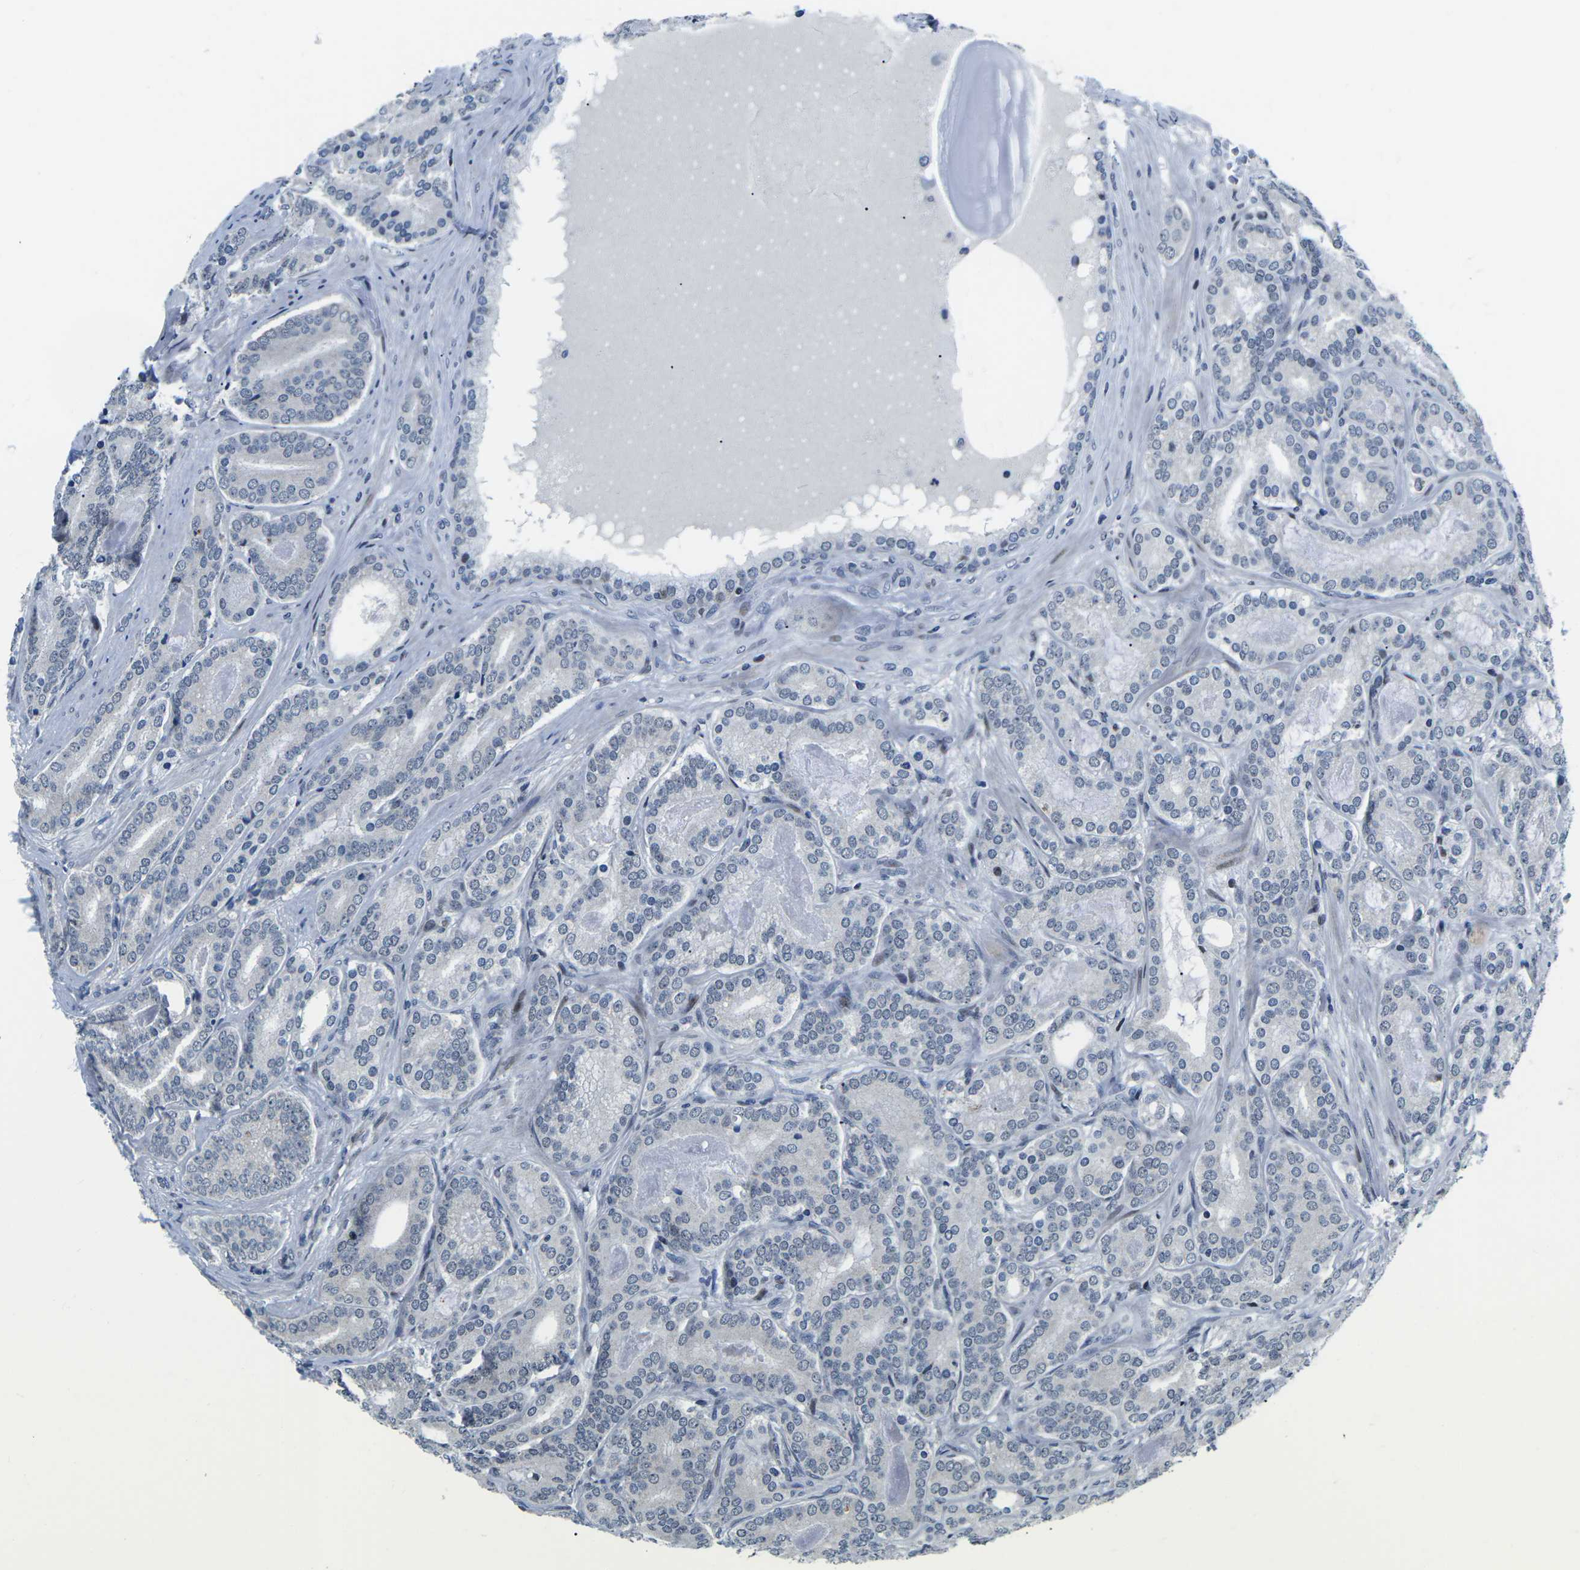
{"staining": {"intensity": "negative", "quantity": "none", "location": "none"}, "tissue": "prostate cancer", "cell_type": "Tumor cells", "image_type": "cancer", "snomed": [{"axis": "morphology", "description": "Adenocarcinoma, High grade"}, {"axis": "topography", "description": "Prostate"}], "caption": "This is an IHC image of prostate cancer (high-grade adenocarcinoma). There is no expression in tumor cells.", "gene": "CDC73", "patient": {"sex": "male", "age": 60}}